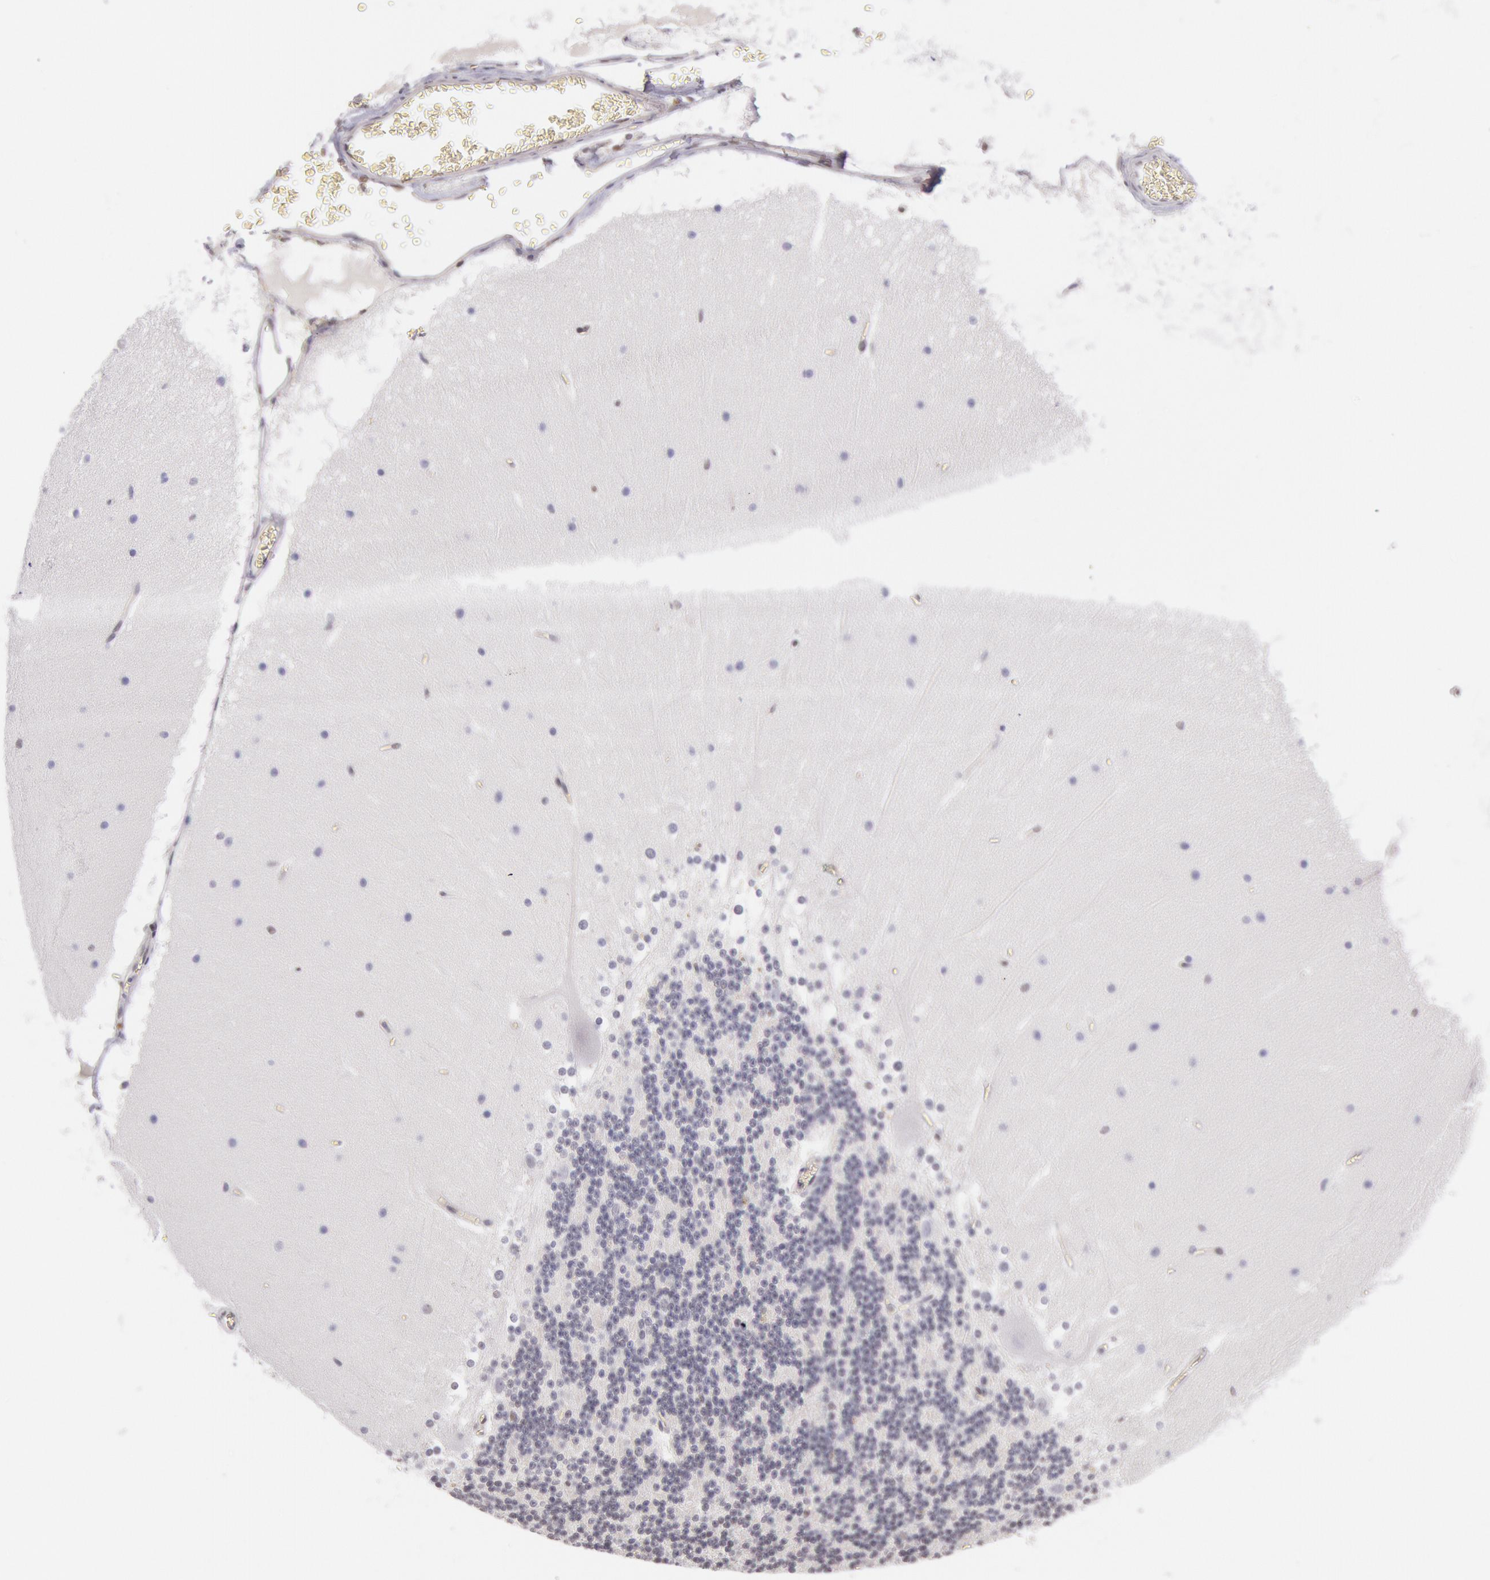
{"staining": {"intensity": "weak", "quantity": "<25%", "location": "nuclear"}, "tissue": "cerebellum", "cell_type": "Cells in granular layer", "image_type": "normal", "snomed": [{"axis": "morphology", "description": "Normal tissue, NOS"}, {"axis": "topography", "description": "Cerebellum"}], "caption": "Immunohistochemistry (IHC) image of normal human cerebellum stained for a protein (brown), which exhibits no staining in cells in granular layer.", "gene": "TASL", "patient": {"sex": "female", "age": 19}}